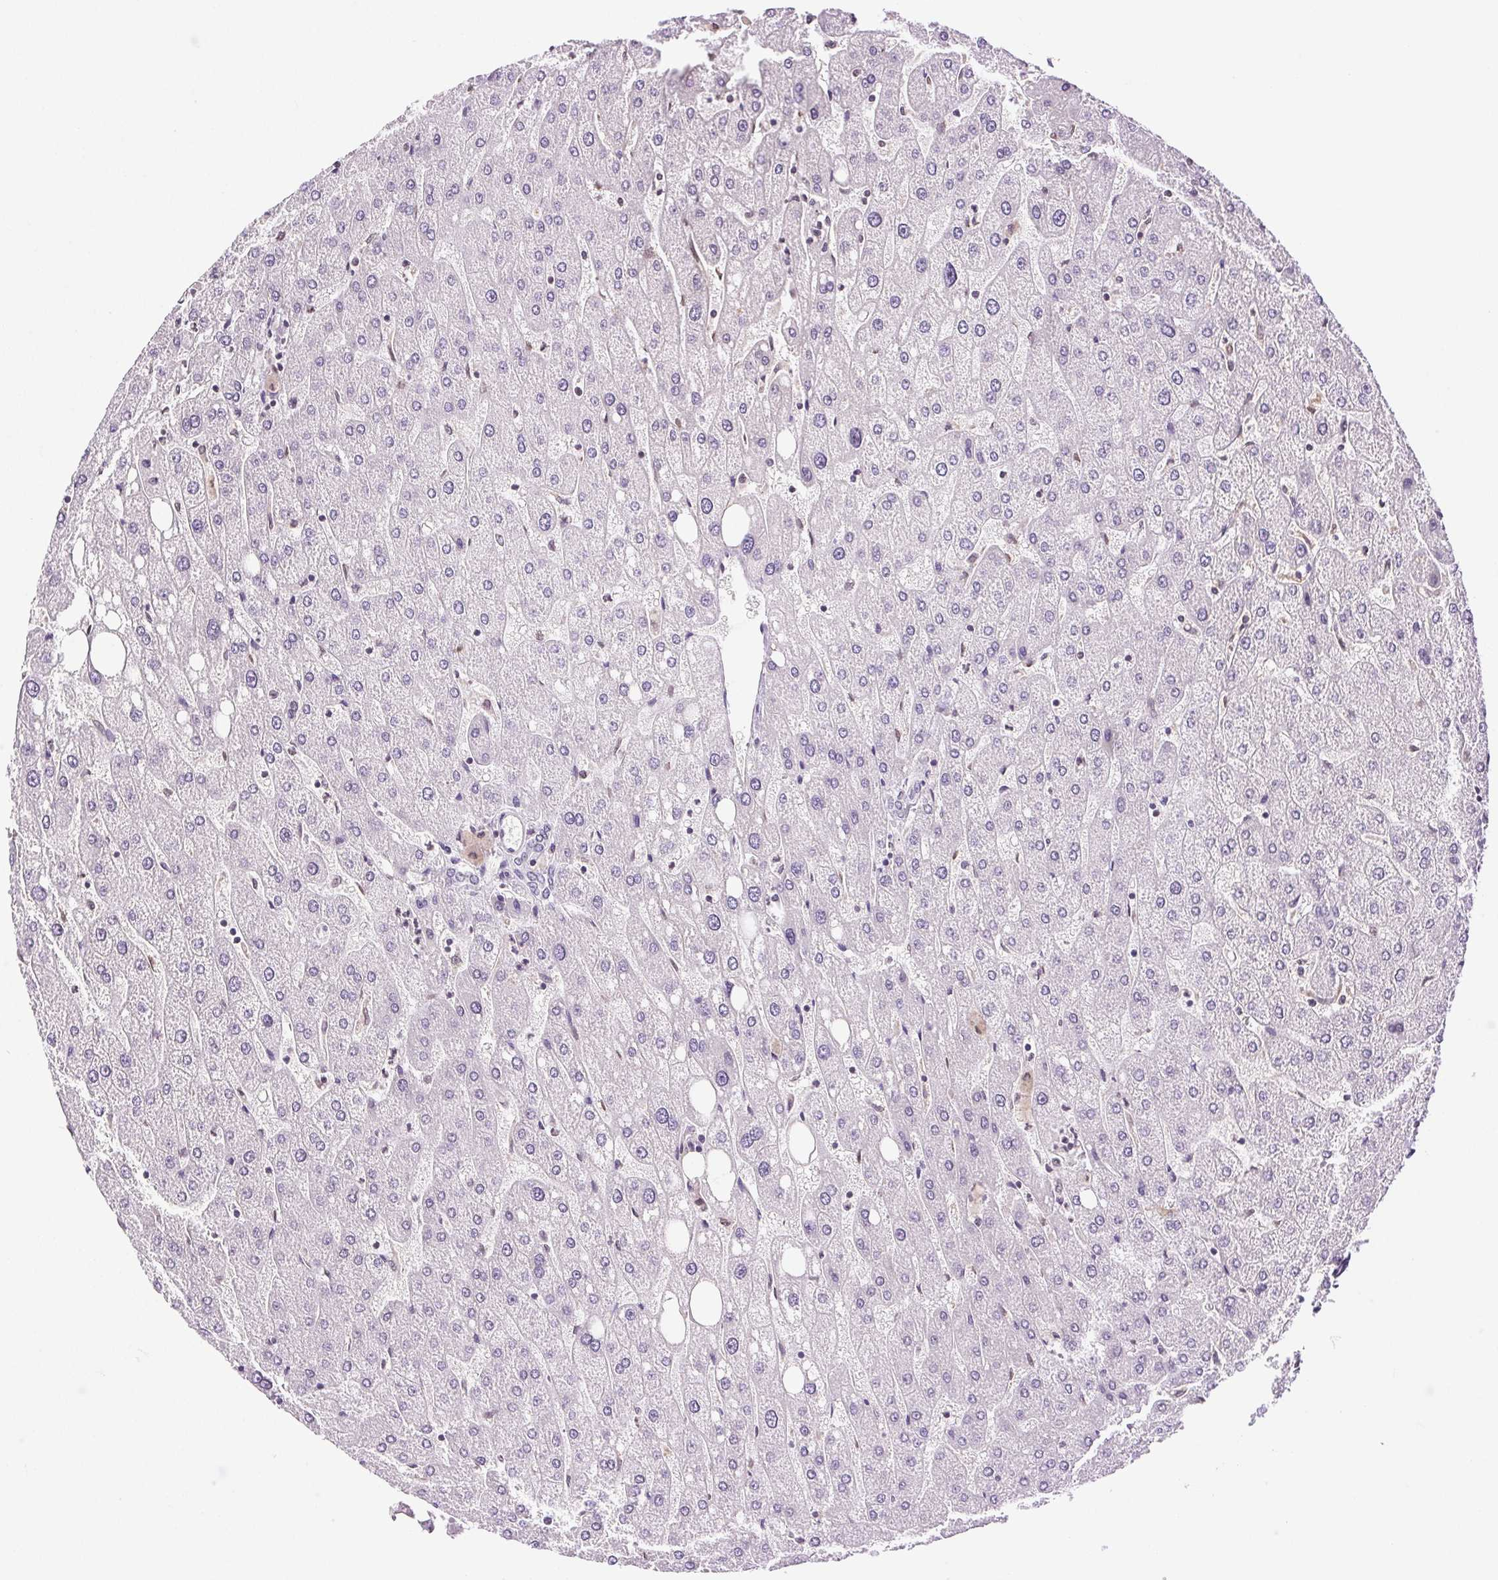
{"staining": {"intensity": "negative", "quantity": "none", "location": "none"}, "tissue": "liver", "cell_type": "Cholangiocytes", "image_type": "normal", "snomed": [{"axis": "morphology", "description": "Normal tissue, NOS"}, {"axis": "topography", "description": "Liver"}], "caption": "An immunohistochemistry micrograph of unremarkable liver is shown. There is no staining in cholangiocytes of liver. (DAB (3,3'-diaminobenzidine) immunohistochemistry (IHC) visualized using brightfield microscopy, high magnification).", "gene": "TNNT3", "patient": {"sex": "male", "age": 67}}